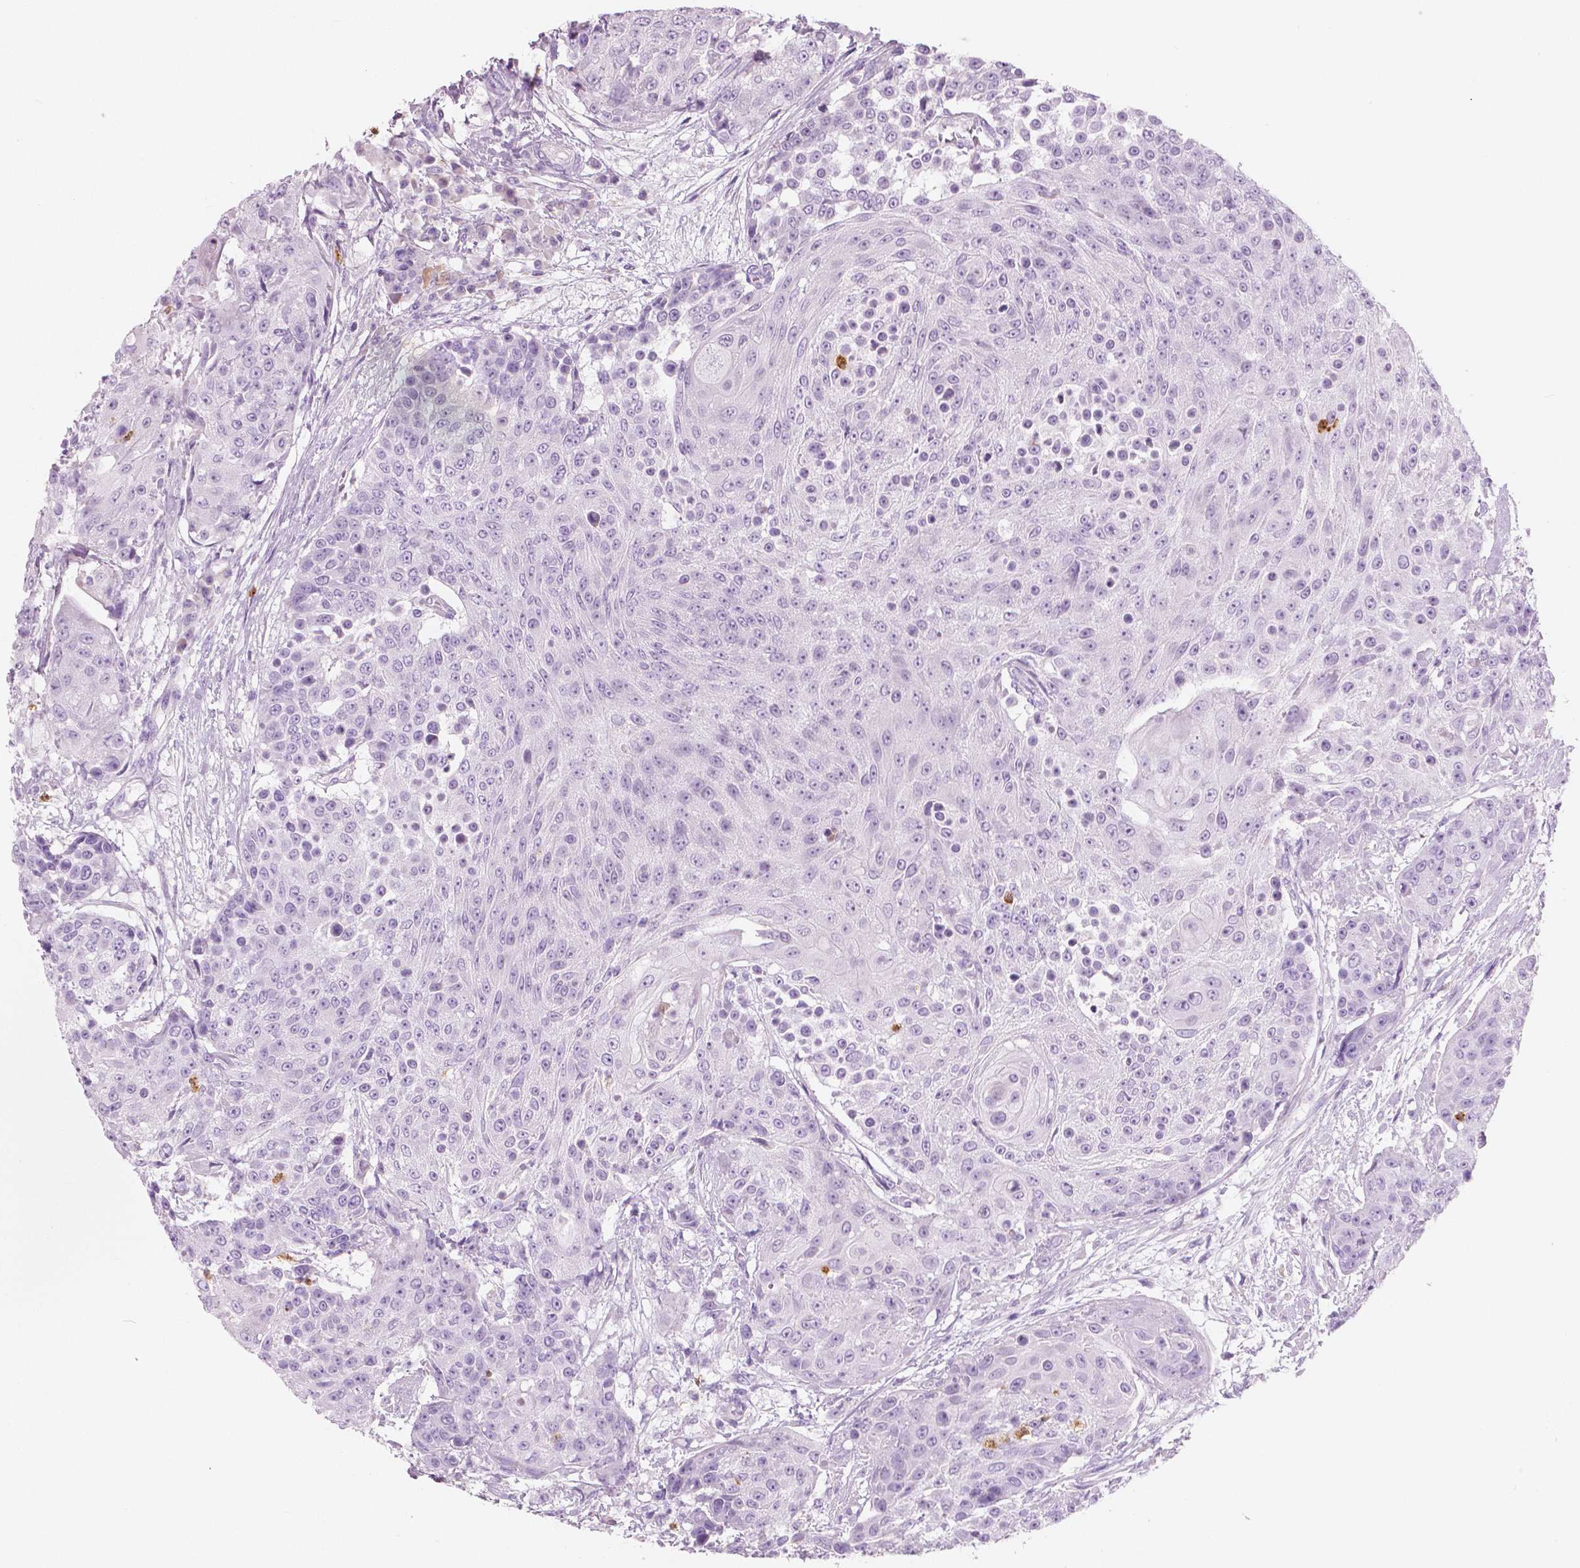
{"staining": {"intensity": "negative", "quantity": "none", "location": "none"}, "tissue": "urothelial cancer", "cell_type": "Tumor cells", "image_type": "cancer", "snomed": [{"axis": "morphology", "description": "Urothelial carcinoma, High grade"}, {"axis": "topography", "description": "Urinary bladder"}], "caption": "This histopathology image is of urothelial cancer stained with IHC to label a protein in brown with the nuclei are counter-stained blue. There is no expression in tumor cells. Nuclei are stained in blue.", "gene": "CXCR2", "patient": {"sex": "female", "age": 63}}